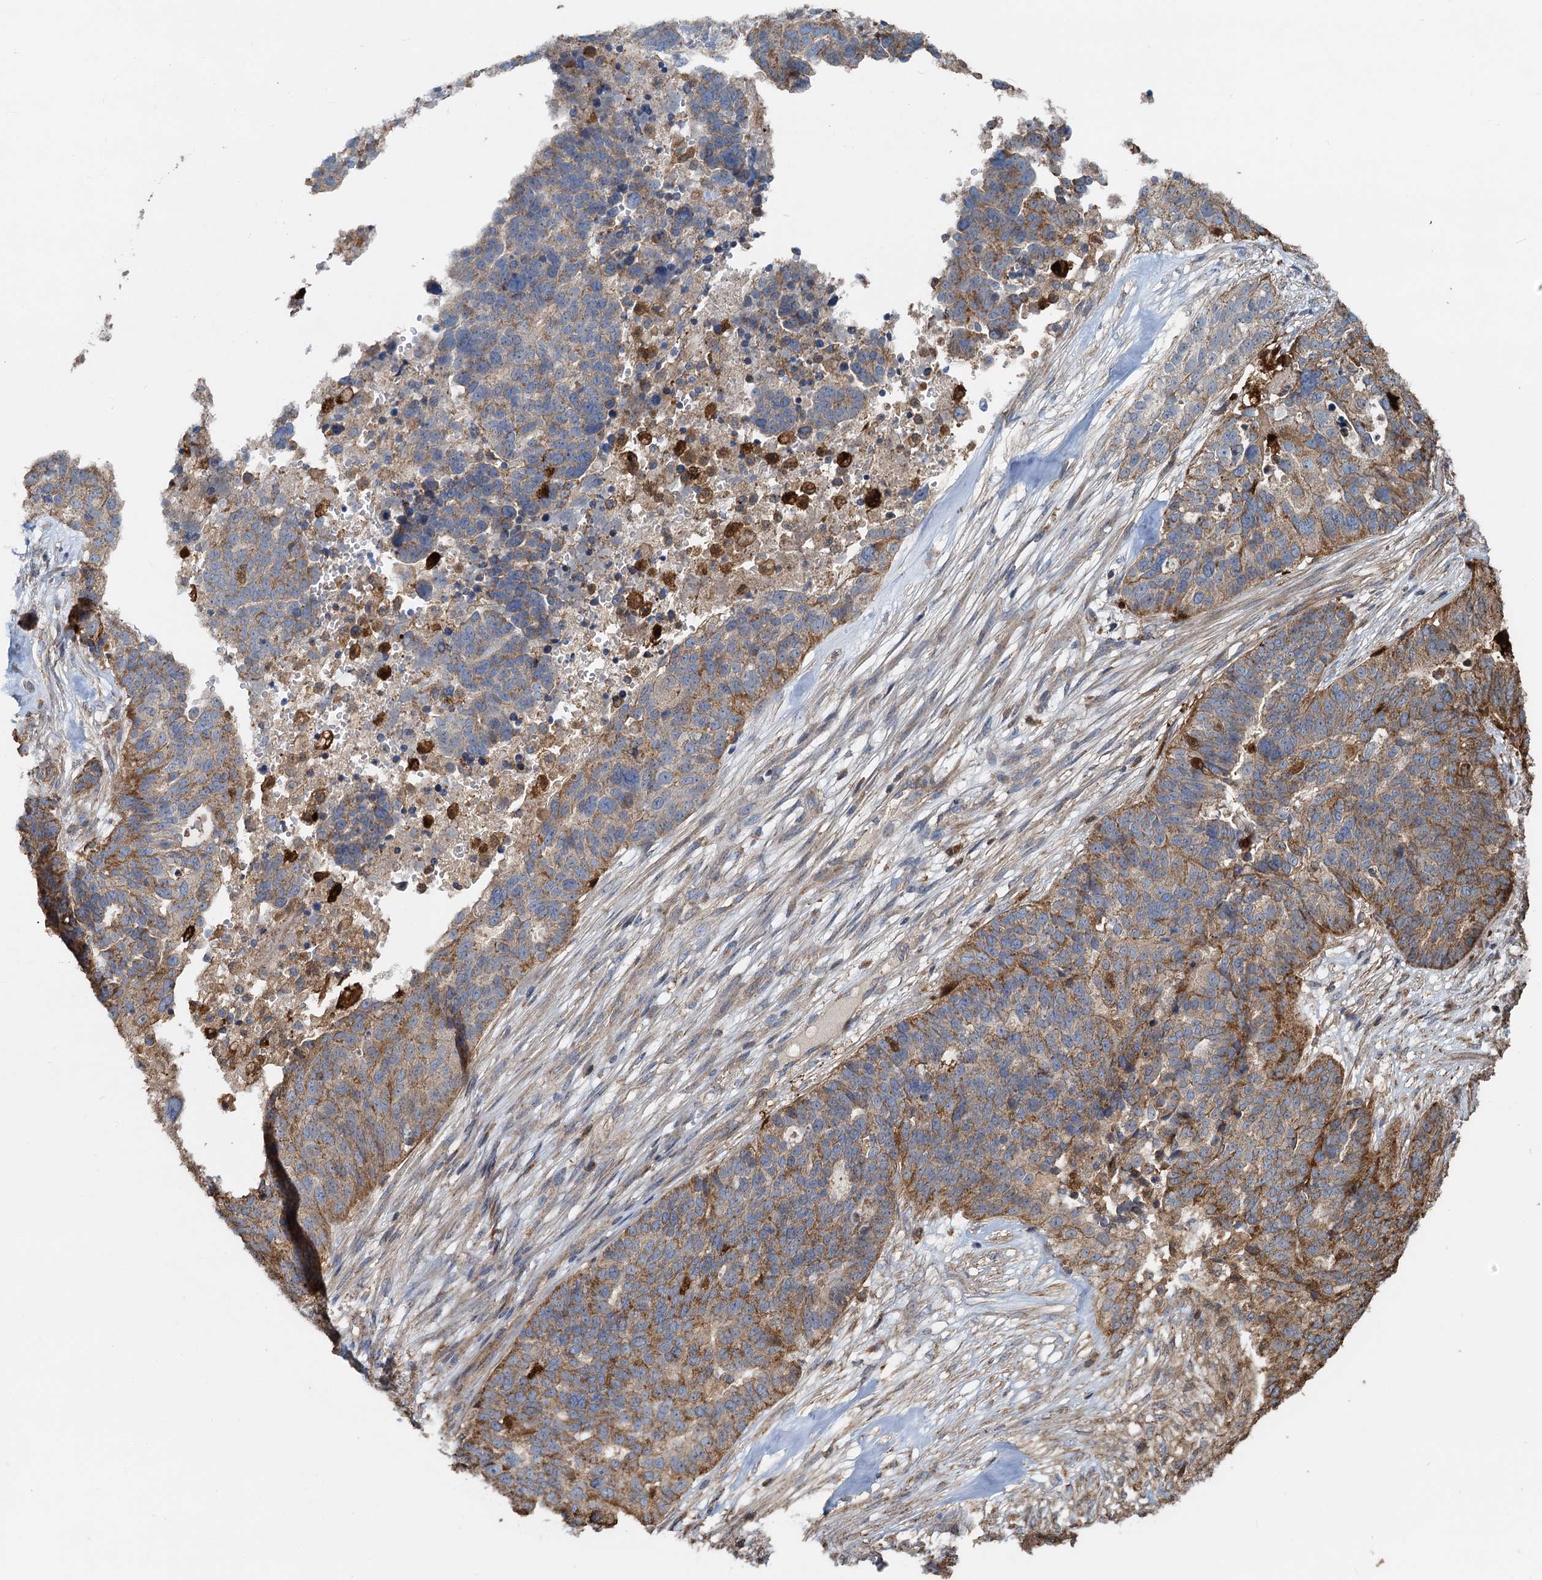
{"staining": {"intensity": "moderate", "quantity": ">75%", "location": "cytoplasmic/membranous"}, "tissue": "ovarian cancer", "cell_type": "Tumor cells", "image_type": "cancer", "snomed": [{"axis": "morphology", "description": "Cystadenocarcinoma, serous, NOS"}, {"axis": "topography", "description": "Ovary"}], "caption": "The immunohistochemical stain labels moderate cytoplasmic/membranous staining in tumor cells of ovarian cancer (serous cystadenocarcinoma) tissue.", "gene": "SDS", "patient": {"sex": "female", "age": 59}}